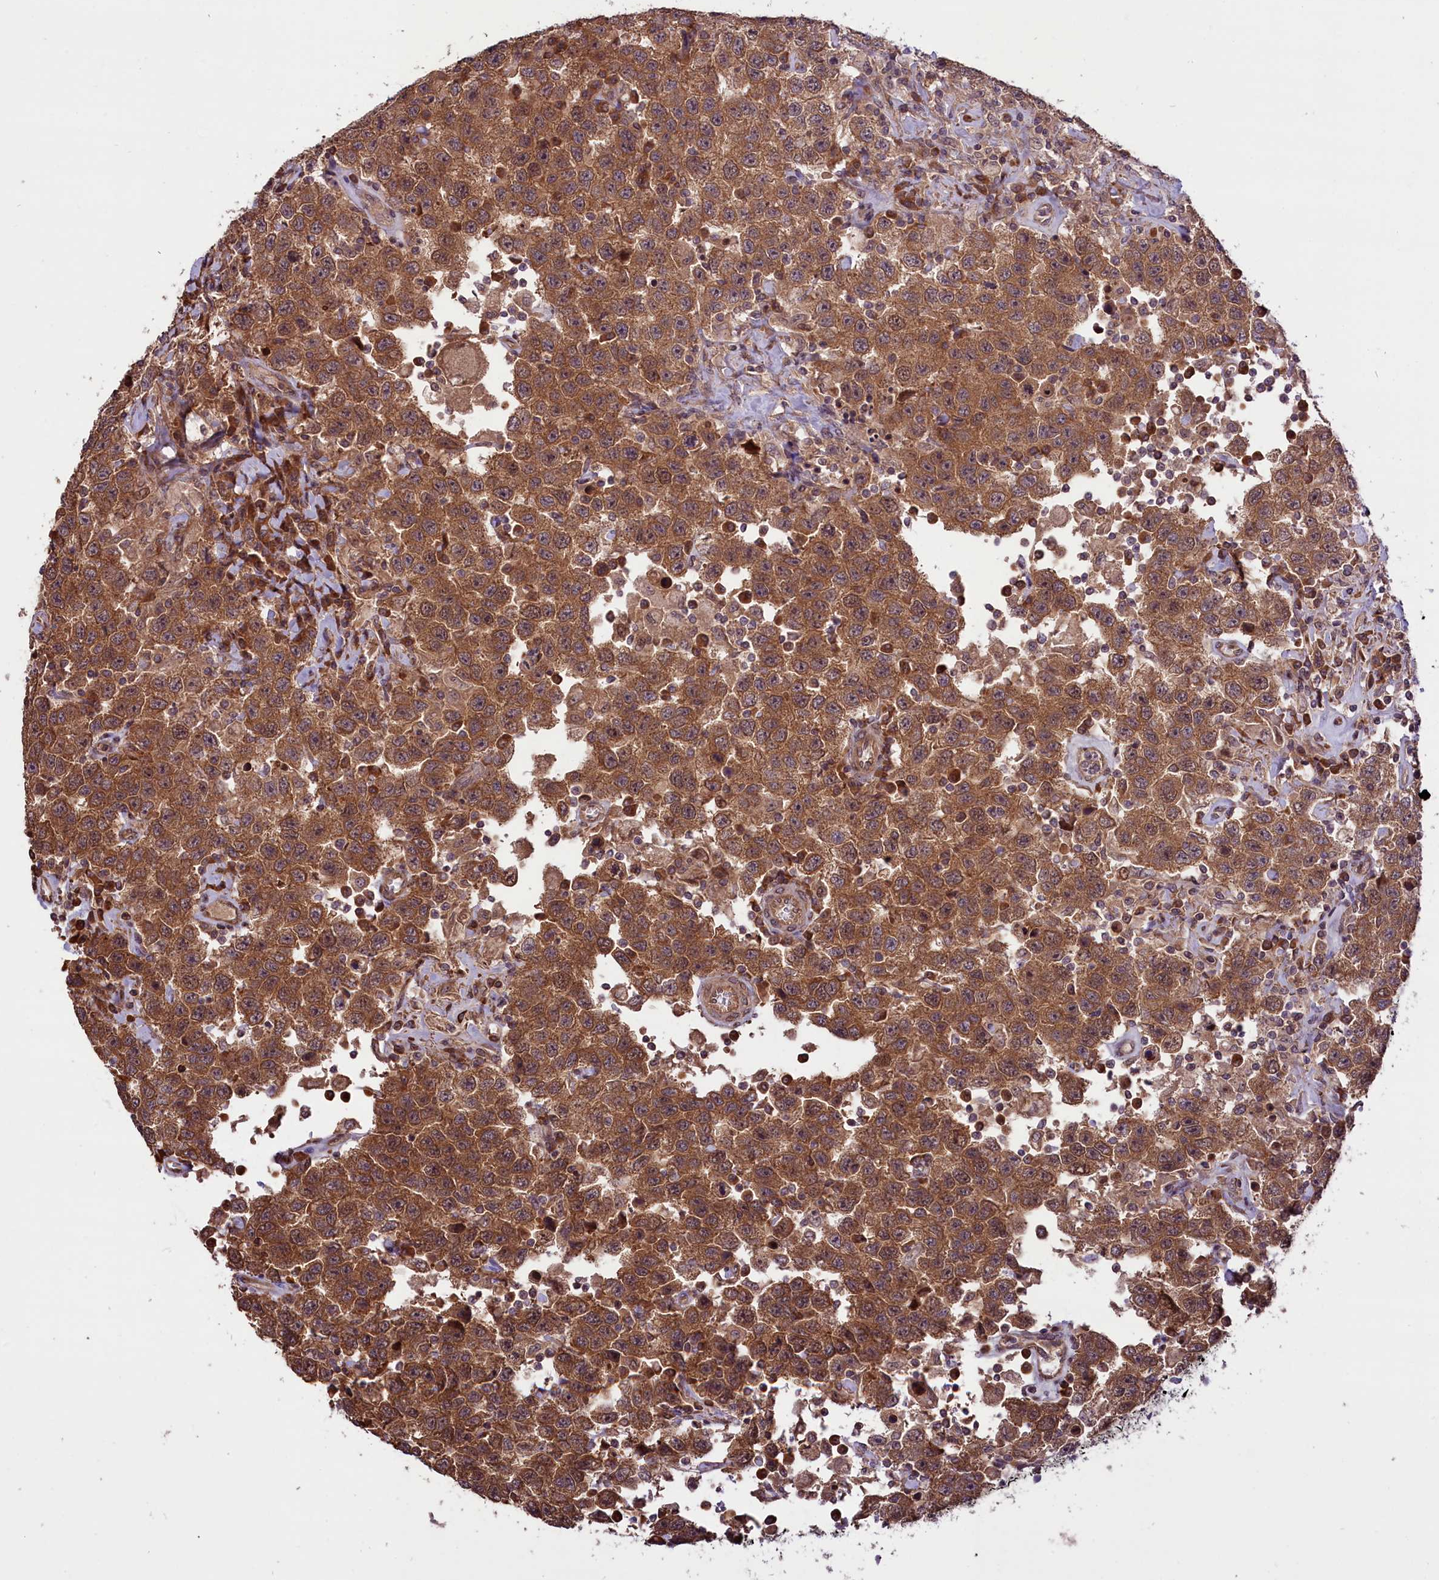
{"staining": {"intensity": "moderate", "quantity": ">75%", "location": "cytoplasmic/membranous"}, "tissue": "testis cancer", "cell_type": "Tumor cells", "image_type": "cancer", "snomed": [{"axis": "morphology", "description": "Seminoma, NOS"}, {"axis": "topography", "description": "Testis"}], "caption": "An IHC micrograph of tumor tissue is shown. Protein staining in brown labels moderate cytoplasmic/membranous positivity in seminoma (testis) within tumor cells.", "gene": "HDAC5", "patient": {"sex": "male", "age": 41}}